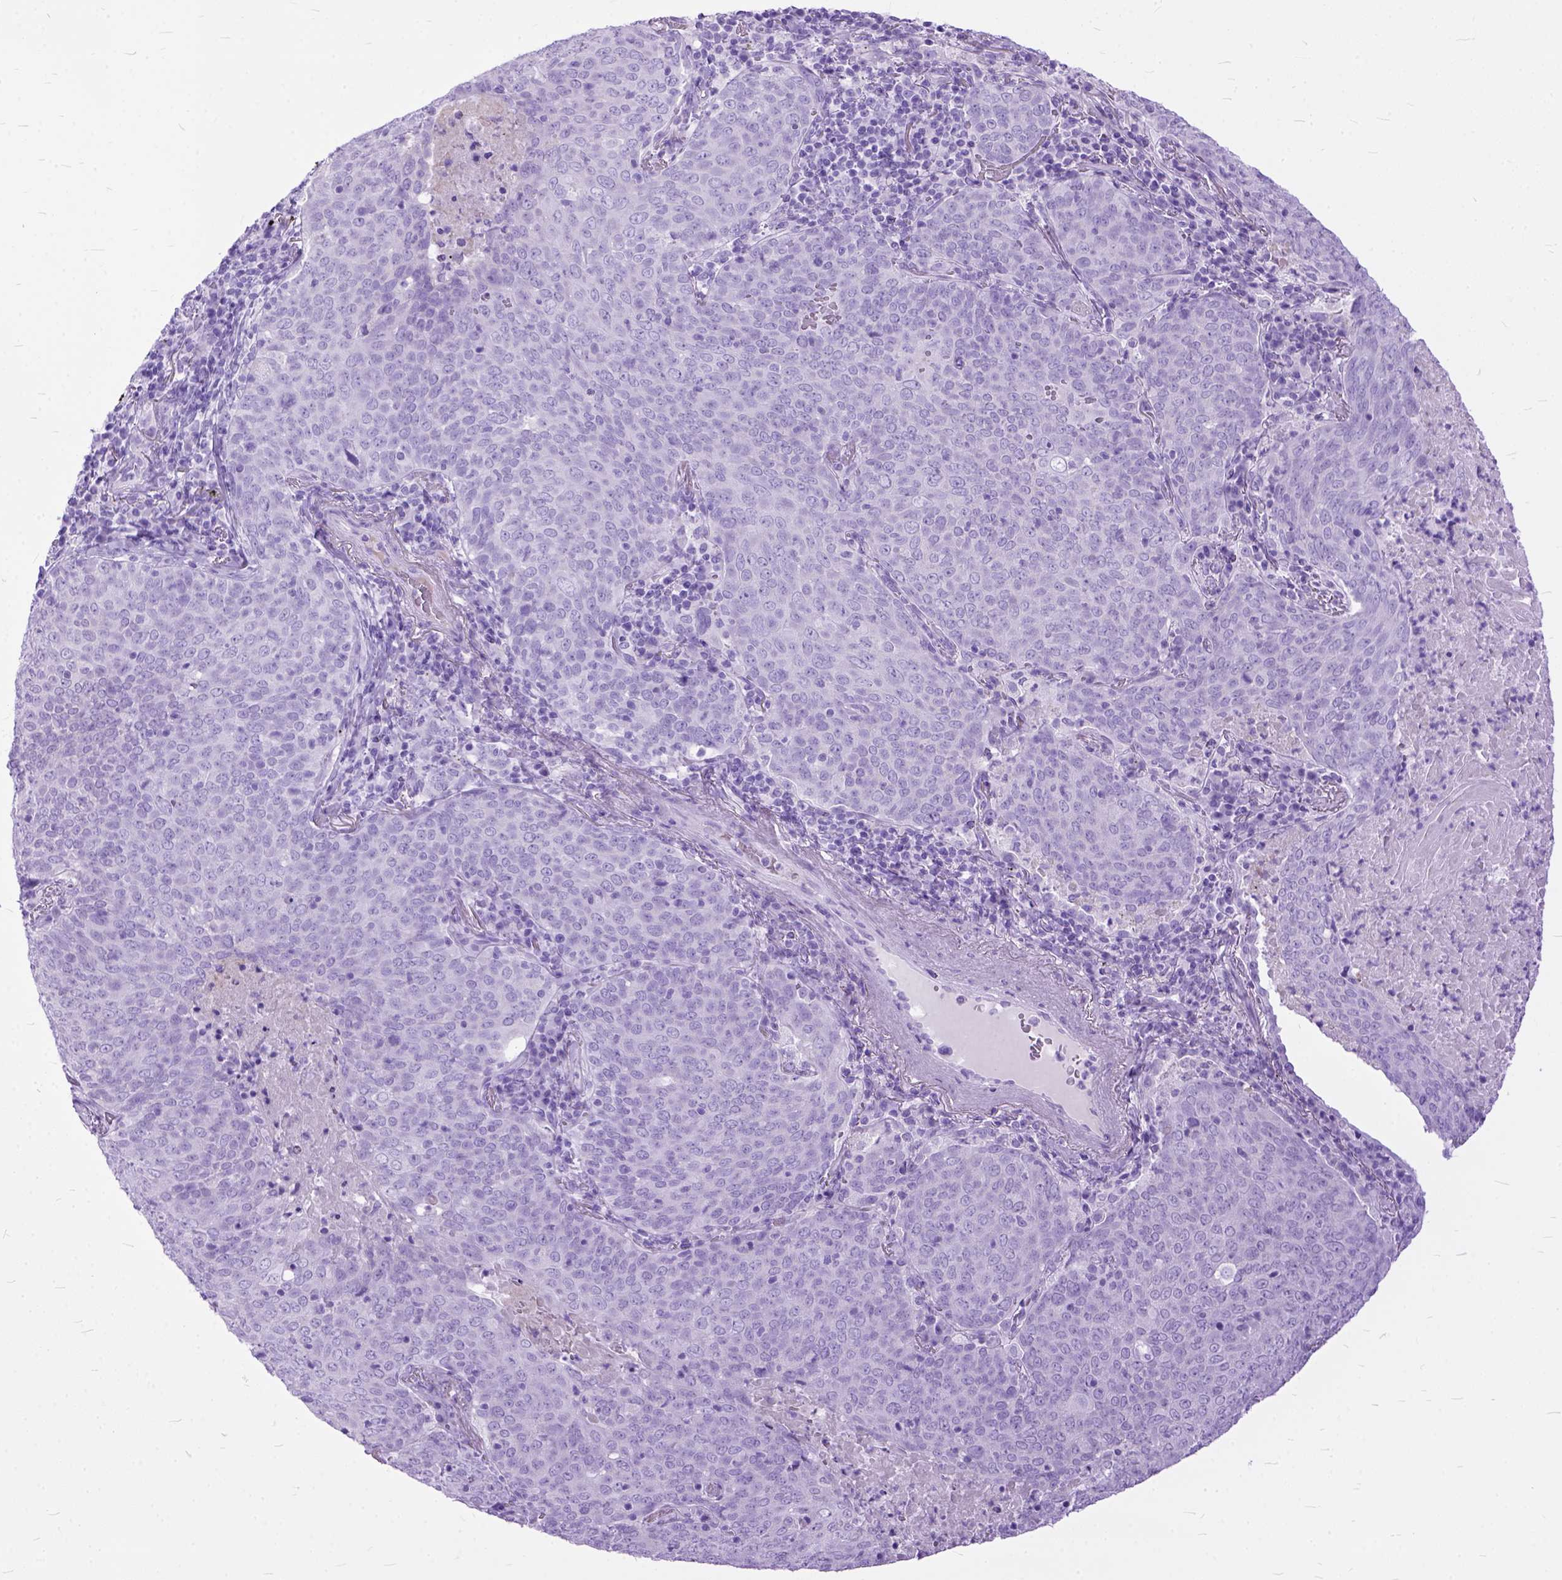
{"staining": {"intensity": "negative", "quantity": "none", "location": "none"}, "tissue": "lung cancer", "cell_type": "Tumor cells", "image_type": "cancer", "snomed": [{"axis": "morphology", "description": "Squamous cell carcinoma, NOS"}, {"axis": "topography", "description": "Lung"}], "caption": "A photomicrograph of lung squamous cell carcinoma stained for a protein exhibits no brown staining in tumor cells.", "gene": "GNGT1", "patient": {"sex": "male", "age": 82}}